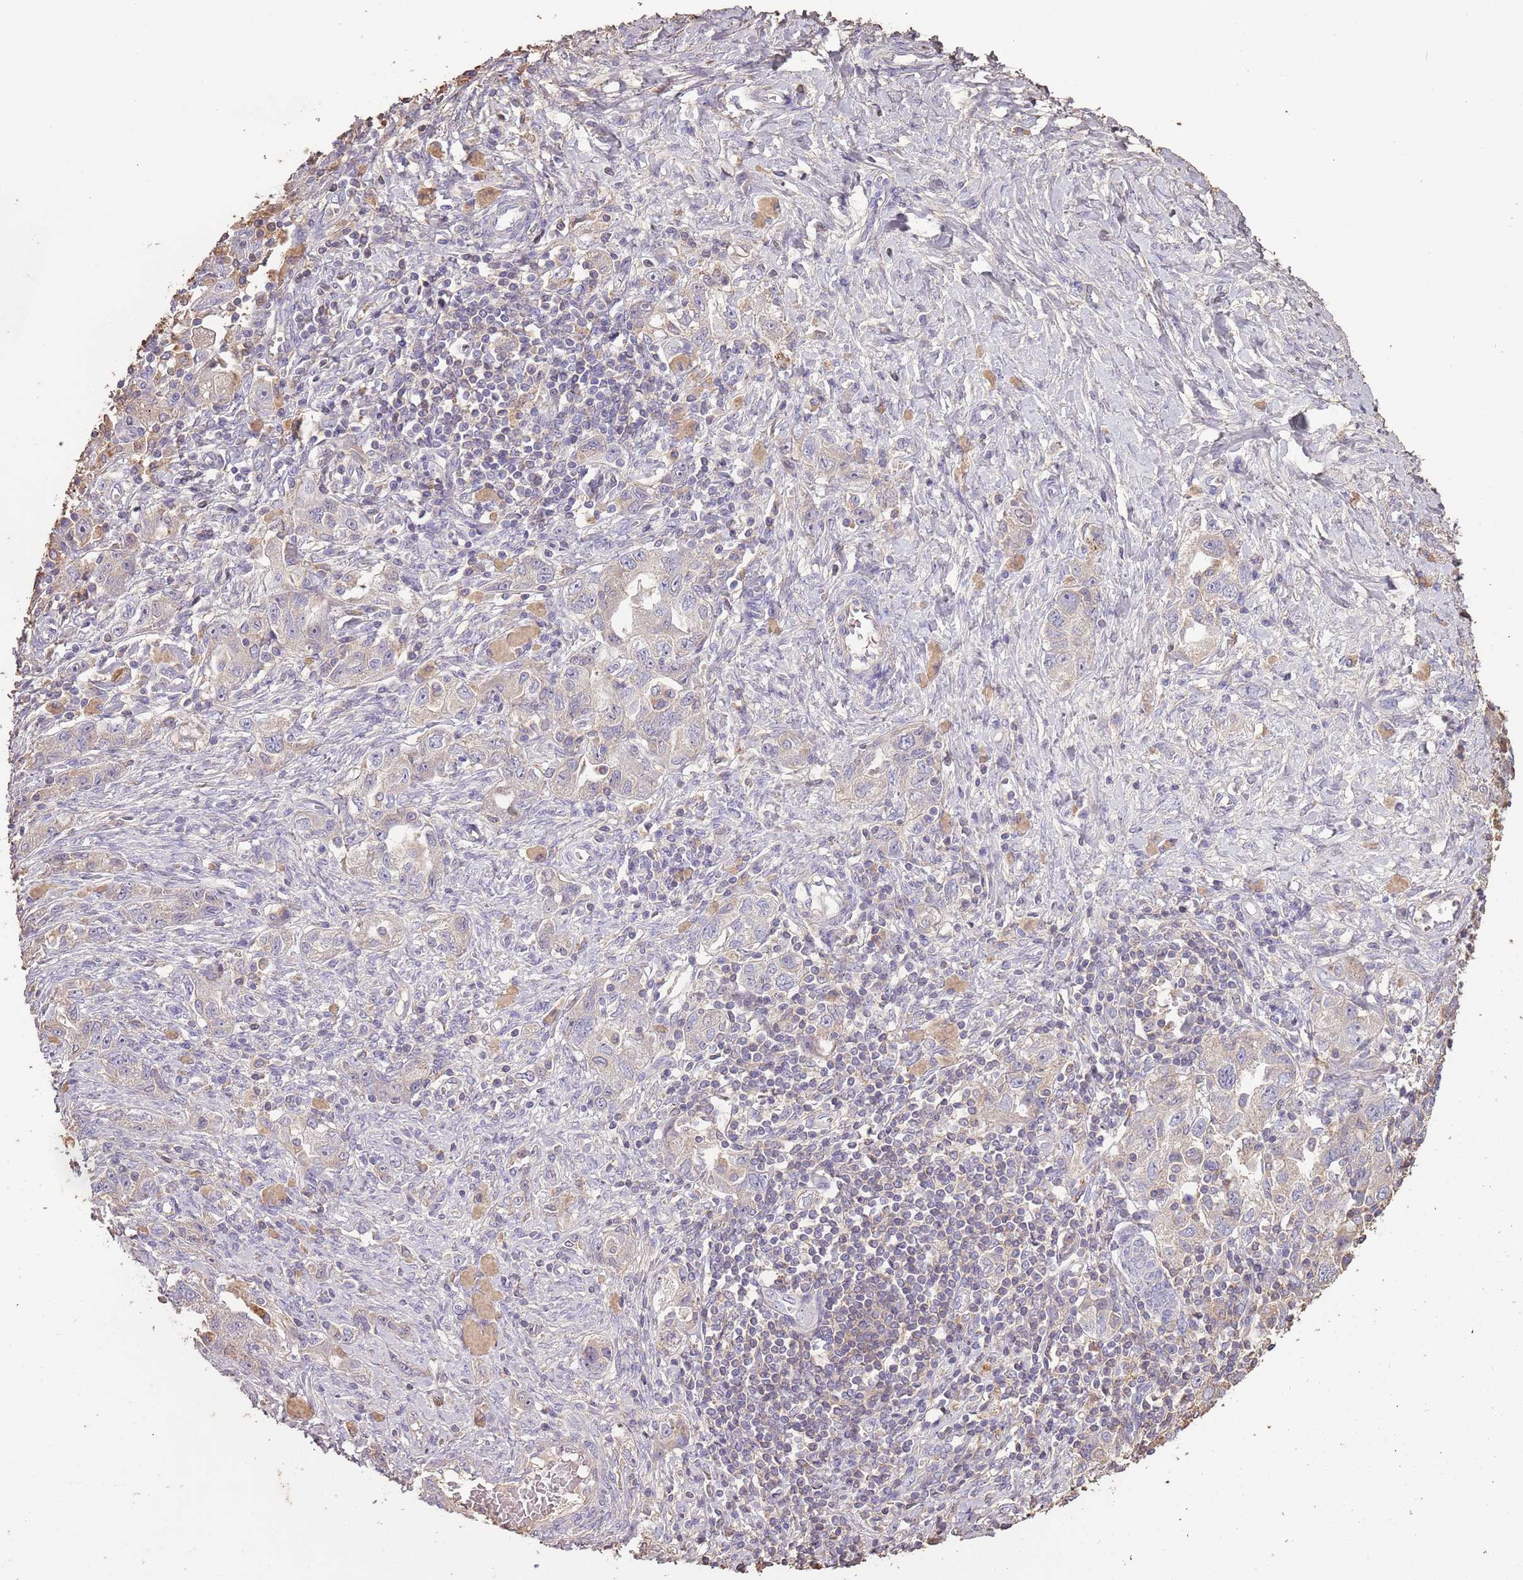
{"staining": {"intensity": "negative", "quantity": "none", "location": "none"}, "tissue": "ovarian cancer", "cell_type": "Tumor cells", "image_type": "cancer", "snomed": [{"axis": "morphology", "description": "Carcinoma, NOS"}, {"axis": "morphology", "description": "Cystadenocarcinoma, serous, NOS"}, {"axis": "topography", "description": "Ovary"}], "caption": "The immunohistochemistry image has no significant positivity in tumor cells of ovarian cancer (serous cystadenocarcinoma) tissue.", "gene": "FECH", "patient": {"sex": "female", "age": 69}}